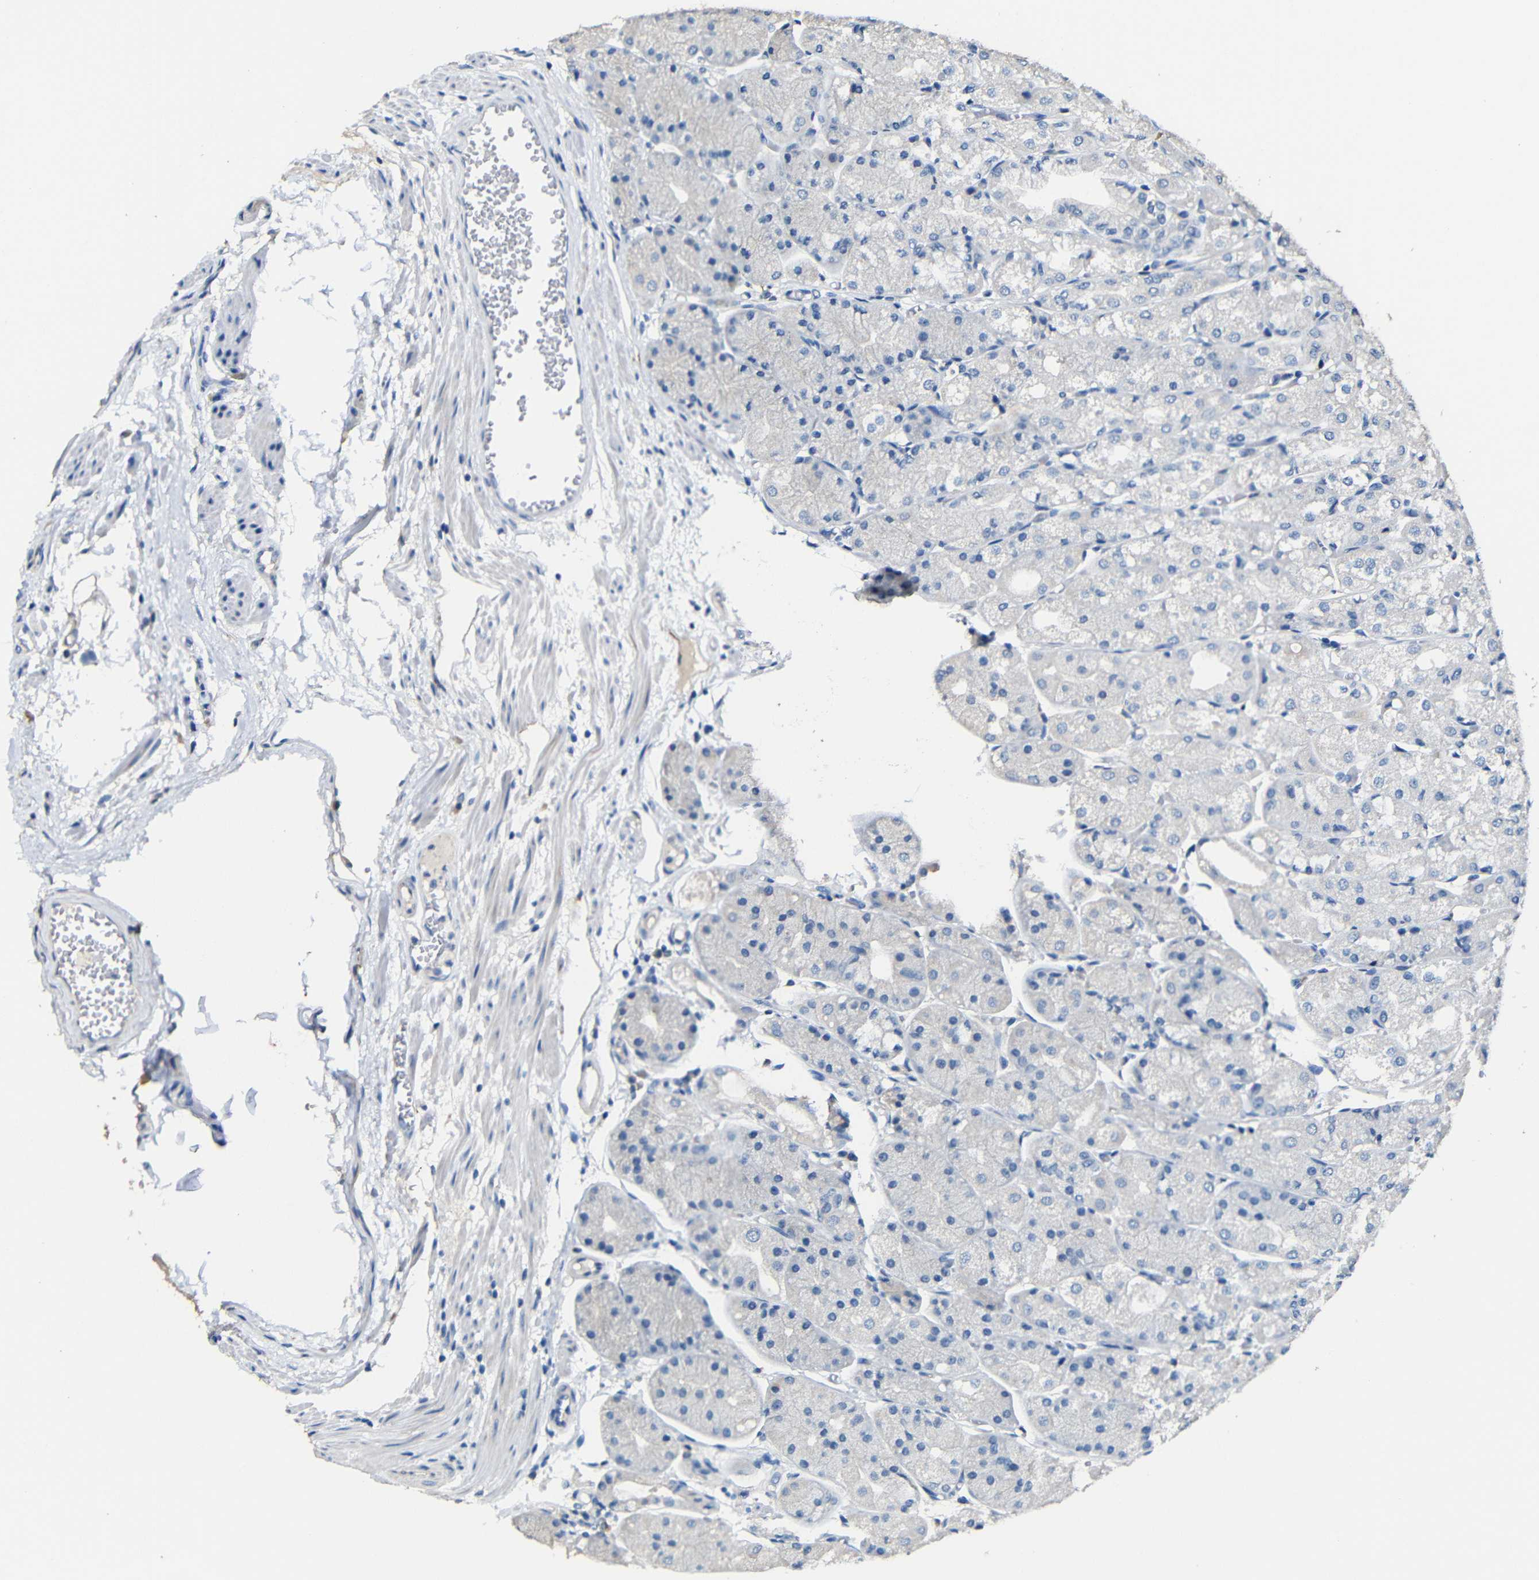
{"staining": {"intensity": "negative", "quantity": "none", "location": "none"}, "tissue": "stomach", "cell_type": "Glandular cells", "image_type": "normal", "snomed": [{"axis": "morphology", "description": "Normal tissue, NOS"}, {"axis": "topography", "description": "Stomach, upper"}], "caption": "Glandular cells show no significant positivity in normal stomach. Nuclei are stained in blue.", "gene": "ACKR2", "patient": {"sex": "male", "age": 72}}